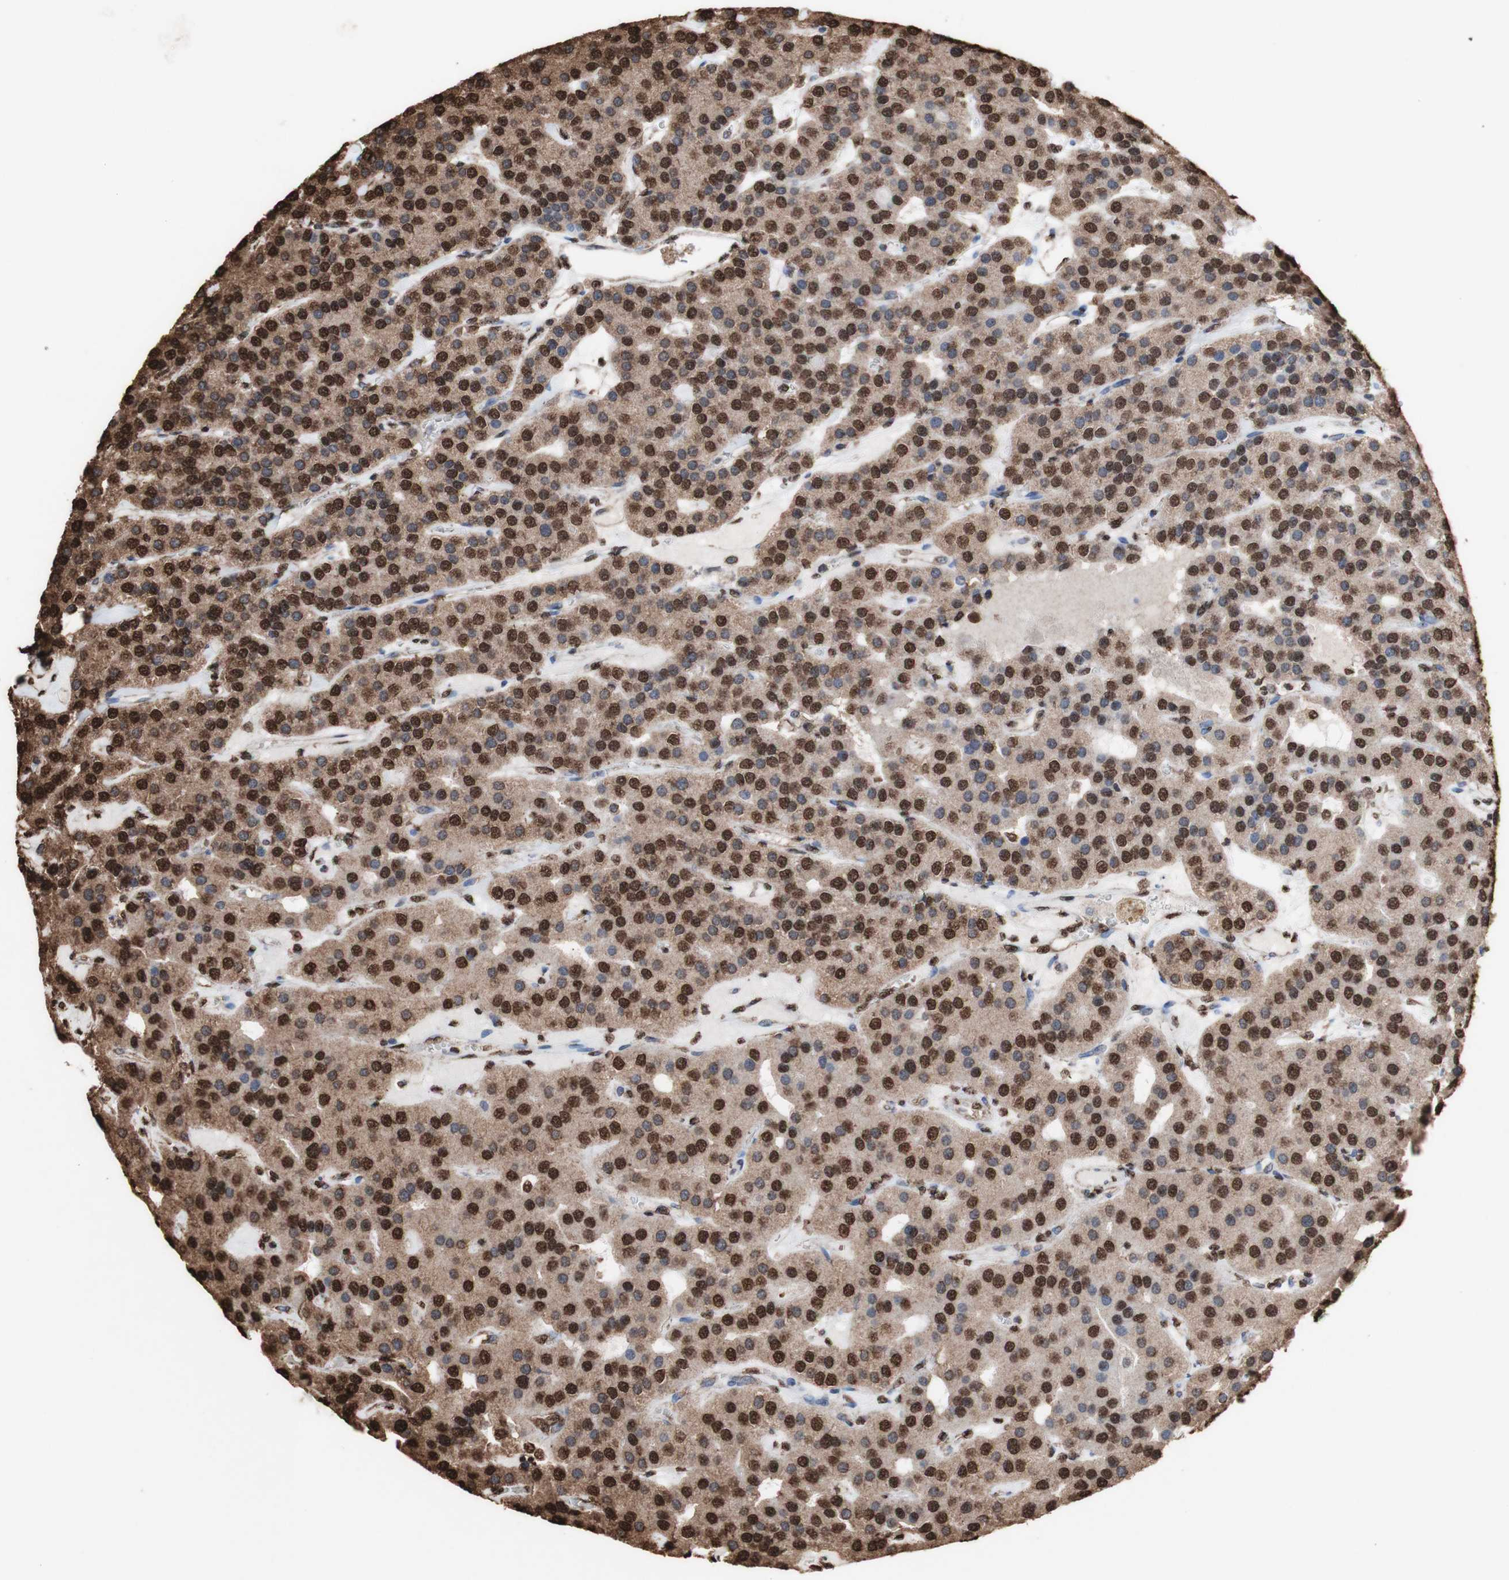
{"staining": {"intensity": "strong", "quantity": ">75%", "location": "cytoplasmic/membranous,nuclear"}, "tissue": "parathyroid gland", "cell_type": "Glandular cells", "image_type": "normal", "snomed": [{"axis": "morphology", "description": "Normal tissue, NOS"}, {"axis": "morphology", "description": "Adenoma, NOS"}, {"axis": "topography", "description": "Parathyroid gland"}], "caption": "Human parathyroid gland stained with a brown dye exhibits strong cytoplasmic/membranous,nuclear positive positivity in about >75% of glandular cells.", "gene": "PIDD1", "patient": {"sex": "female", "age": 86}}